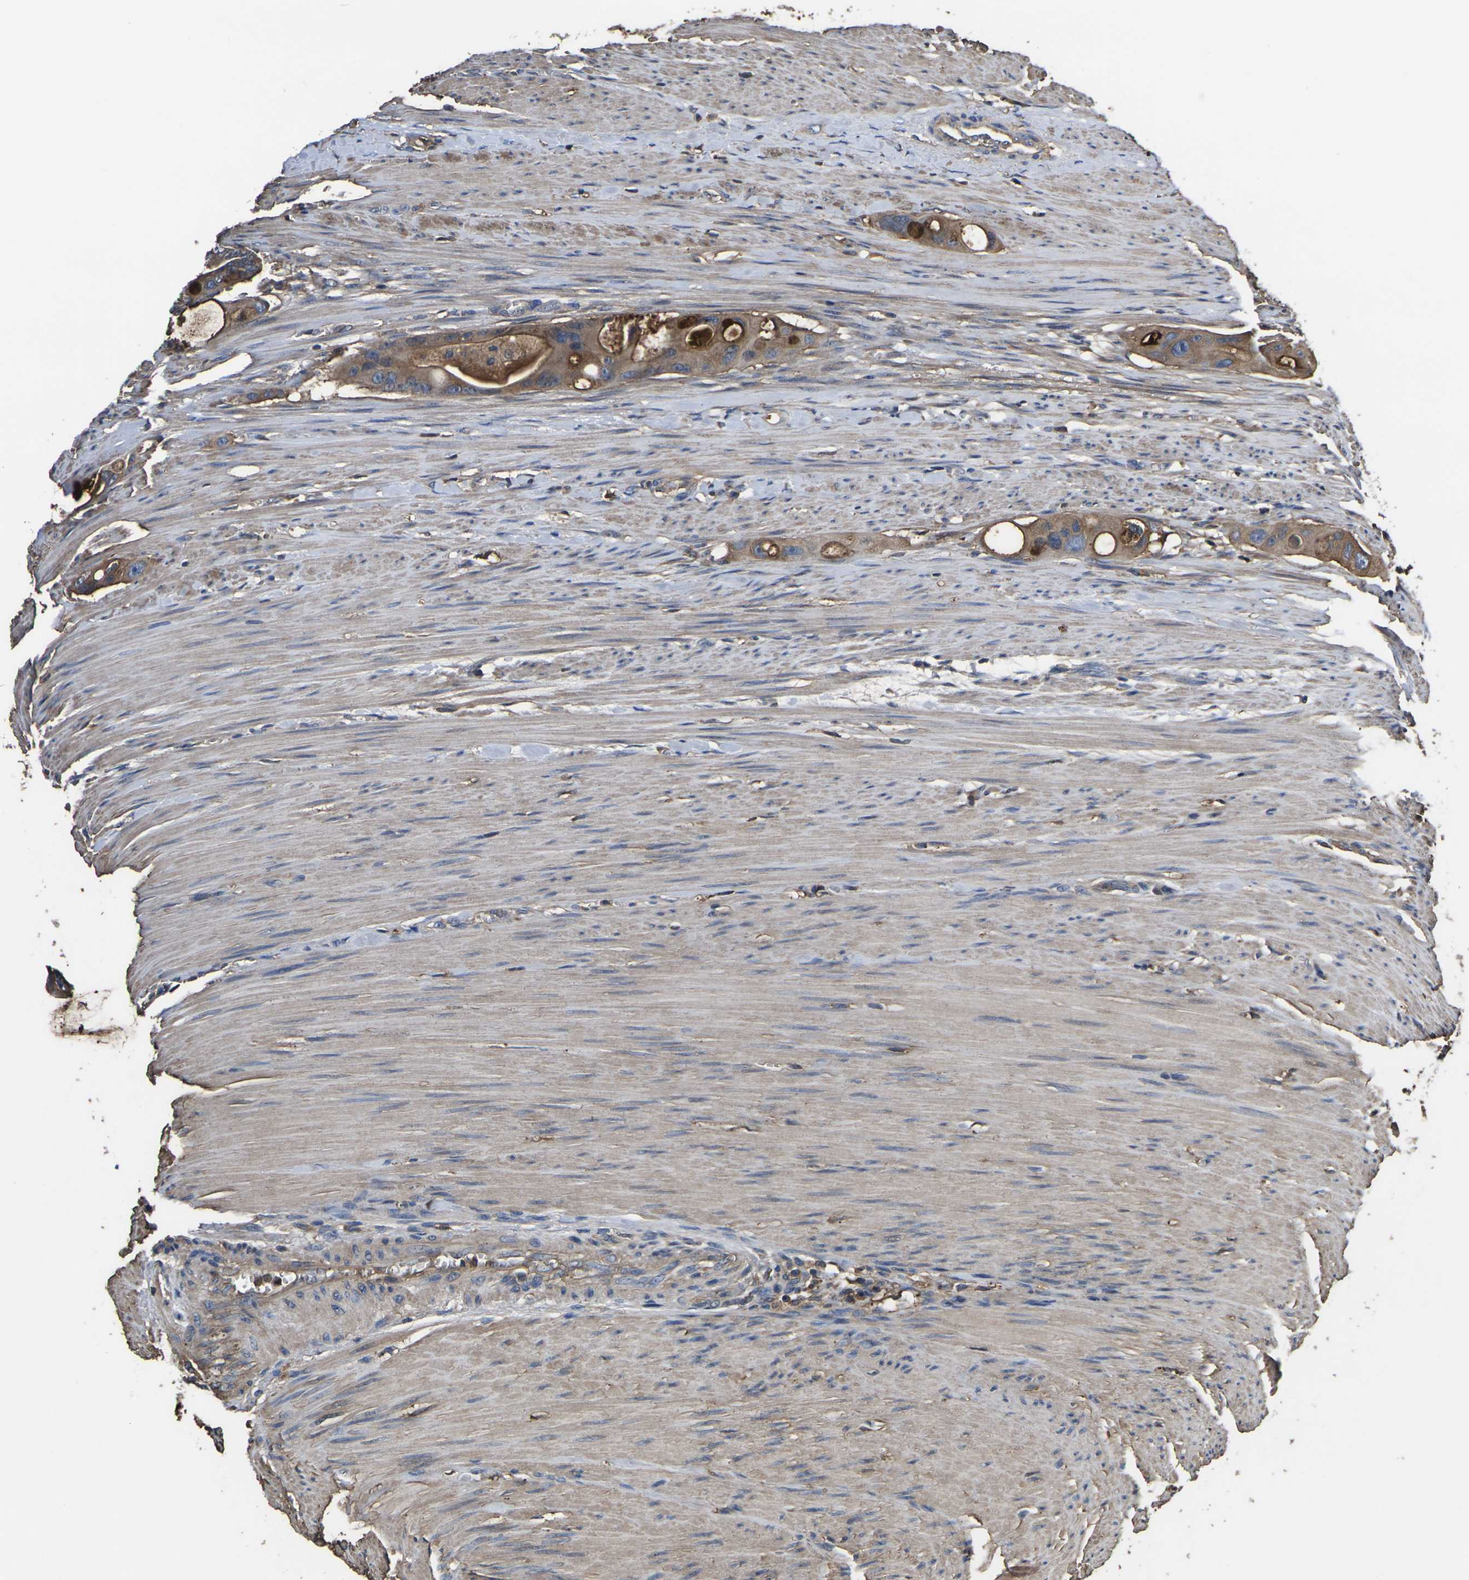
{"staining": {"intensity": "moderate", "quantity": ">75%", "location": "cytoplasmic/membranous"}, "tissue": "colorectal cancer", "cell_type": "Tumor cells", "image_type": "cancer", "snomed": [{"axis": "morphology", "description": "Adenocarcinoma, NOS"}, {"axis": "topography", "description": "Colon"}], "caption": "A photomicrograph of colorectal cancer (adenocarcinoma) stained for a protein displays moderate cytoplasmic/membranous brown staining in tumor cells.", "gene": "HSPG2", "patient": {"sex": "female", "age": 57}}